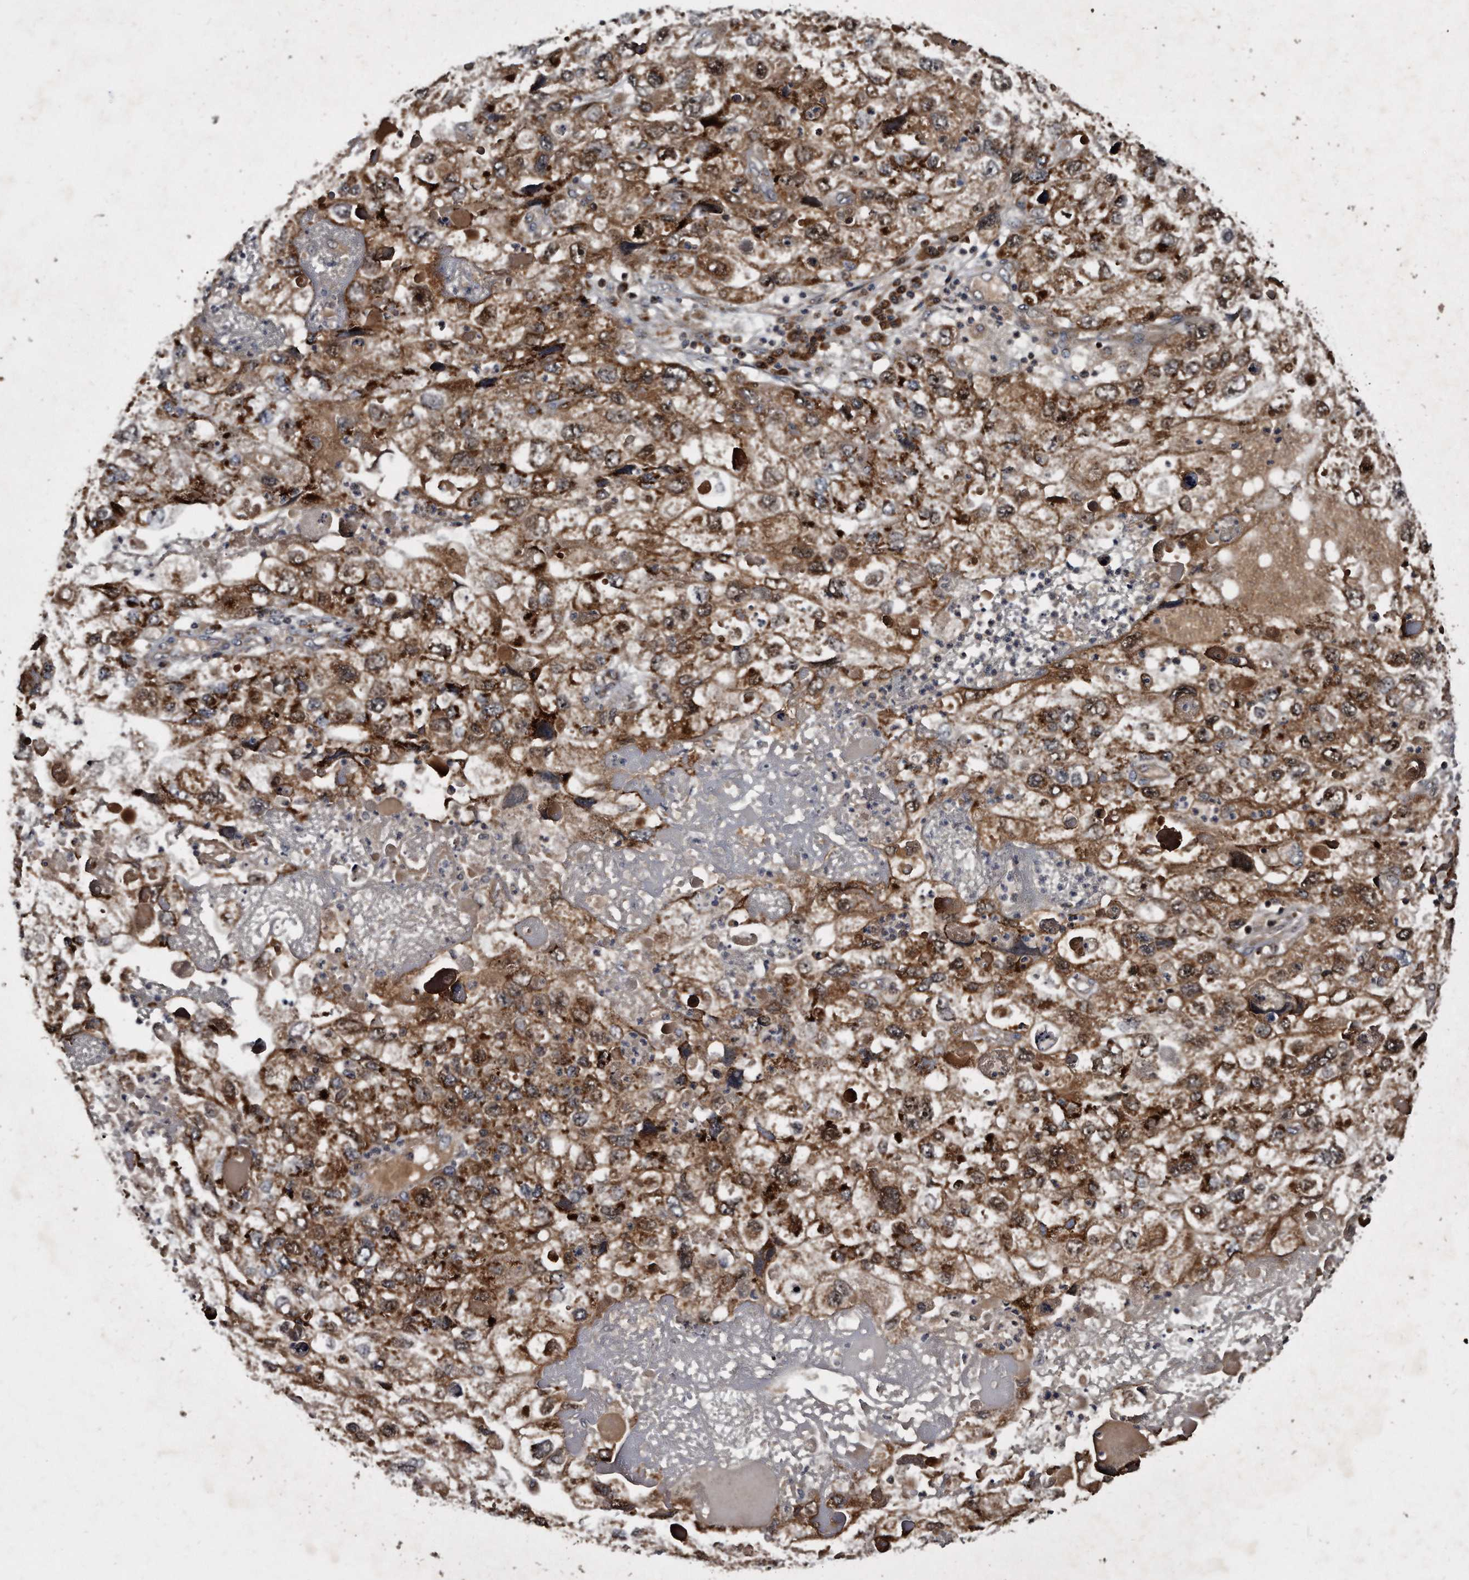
{"staining": {"intensity": "strong", "quantity": ">75%", "location": "cytoplasmic/membranous"}, "tissue": "endometrial cancer", "cell_type": "Tumor cells", "image_type": "cancer", "snomed": [{"axis": "morphology", "description": "Adenocarcinoma, NOS"}, {"axis": "topography", "description": "Endometrium"}], "caption": "Immunohistochemistry staining of endometrial cancer (adenocarcinoma), which shows high levels of strong cytoplasmic/membranous positivity in about >75% of tumor cells indicating strong cytoplasmic/membranous protein positivity. The staining was performed using DAB (3,3'-diaminobenzidine) (brown) for protein detection and nuclei were counterstained in hematoxylin (blue).", "gene": "FAM136A", "patient": {"sex": "female", "age": 49}}